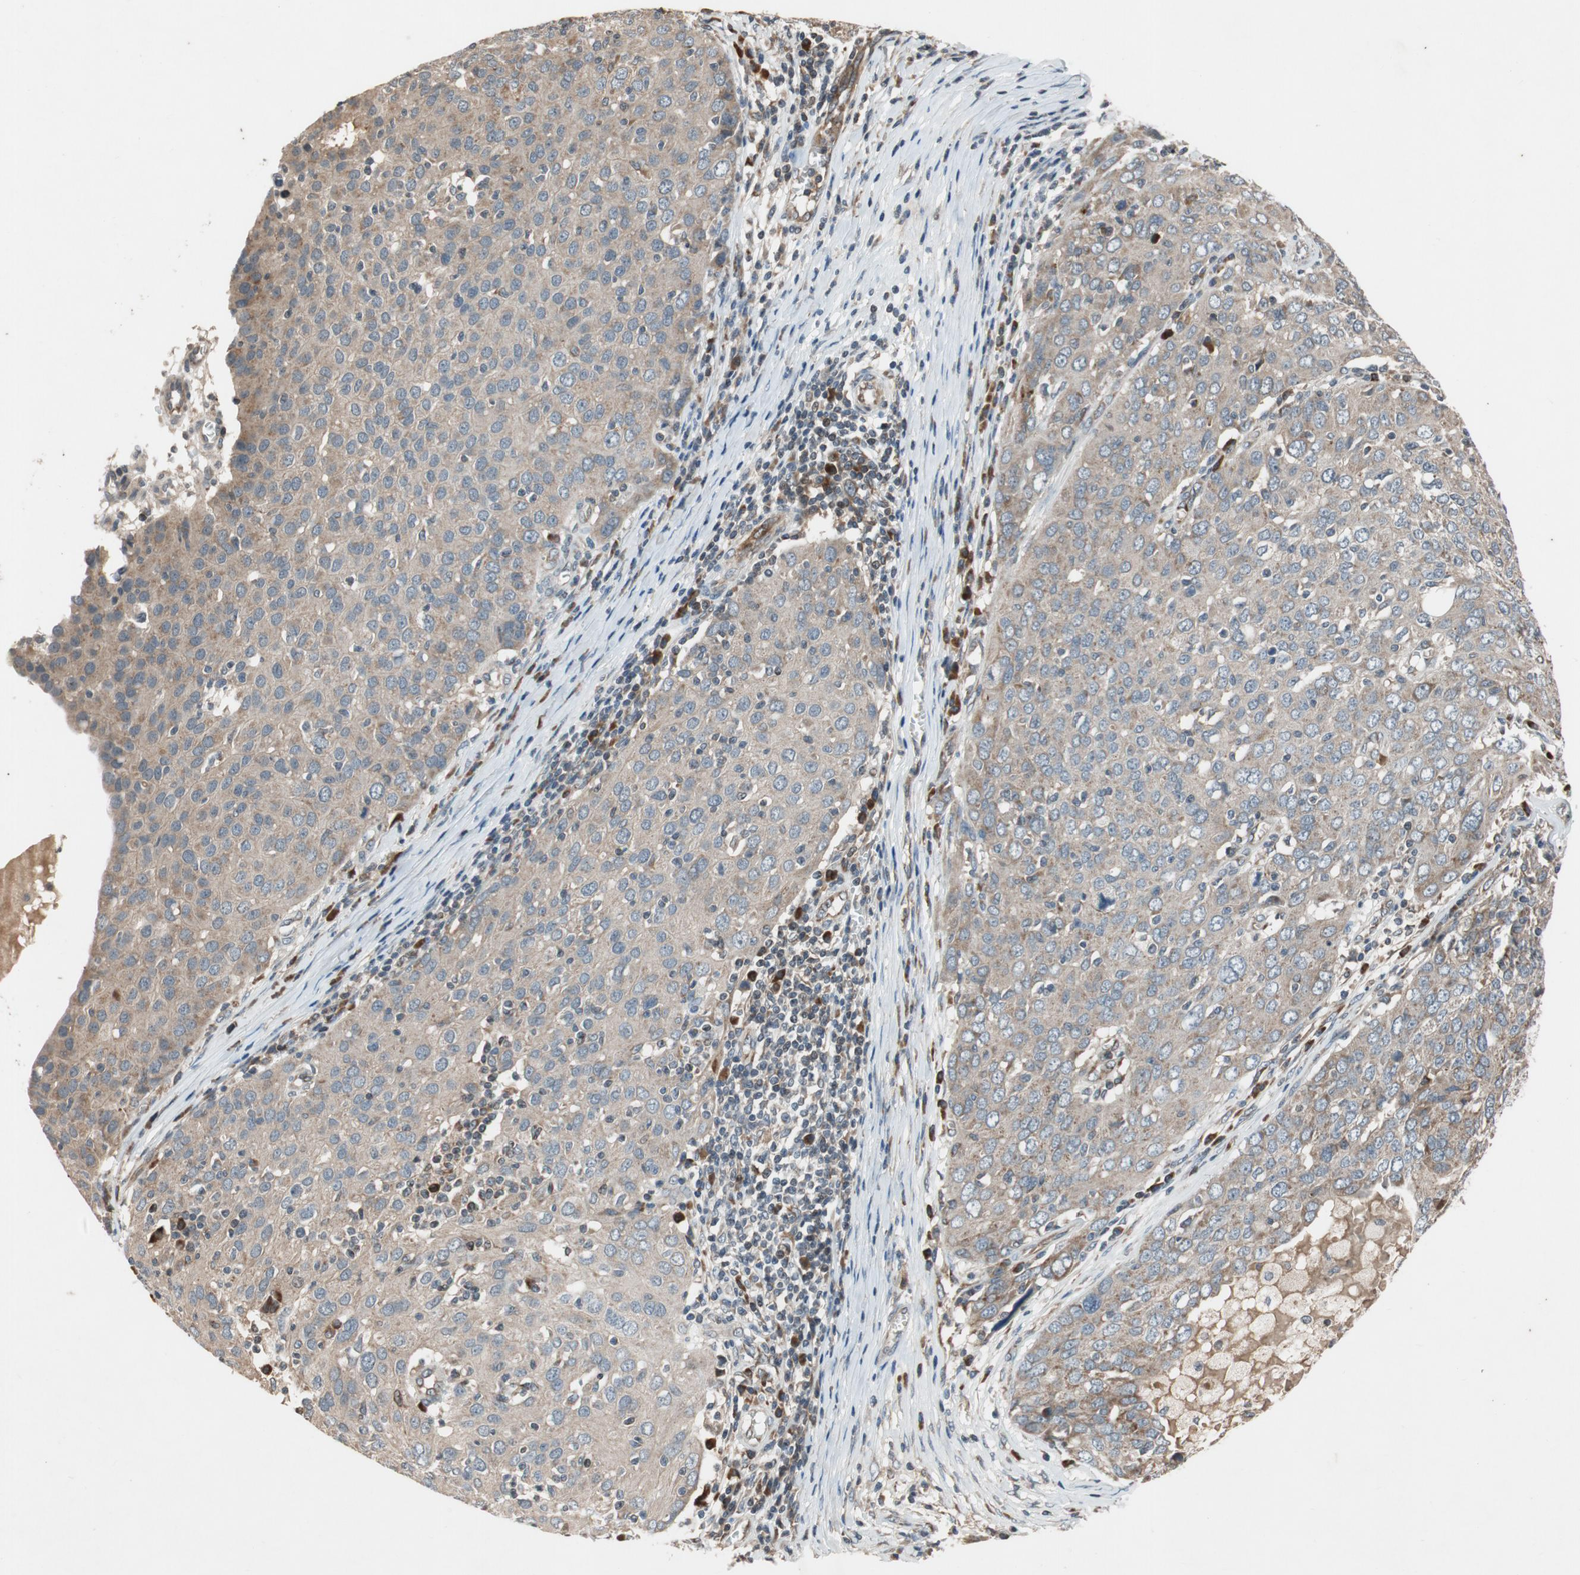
{"staining": {"intensity": "moderate", "quantity": ">75%", "location": "cytoplasmic/membranous"}, "tissue": "ovarian cancer", "cell_type": "Tumor cells", "image_type": "cancer", "snomed": [{"axis": "morphology", "description": "Carcinoma, endometroid"}, {"axis": "topography", "description": "Ovary"}], "caption": "Tumor cells show moderate cytoplasmic/membranous expression in about >75% of cells in endometroid carcinoma (ovarian).", "gene": "ATP2C1", "patient": {"sex": "female", "age": 50}}